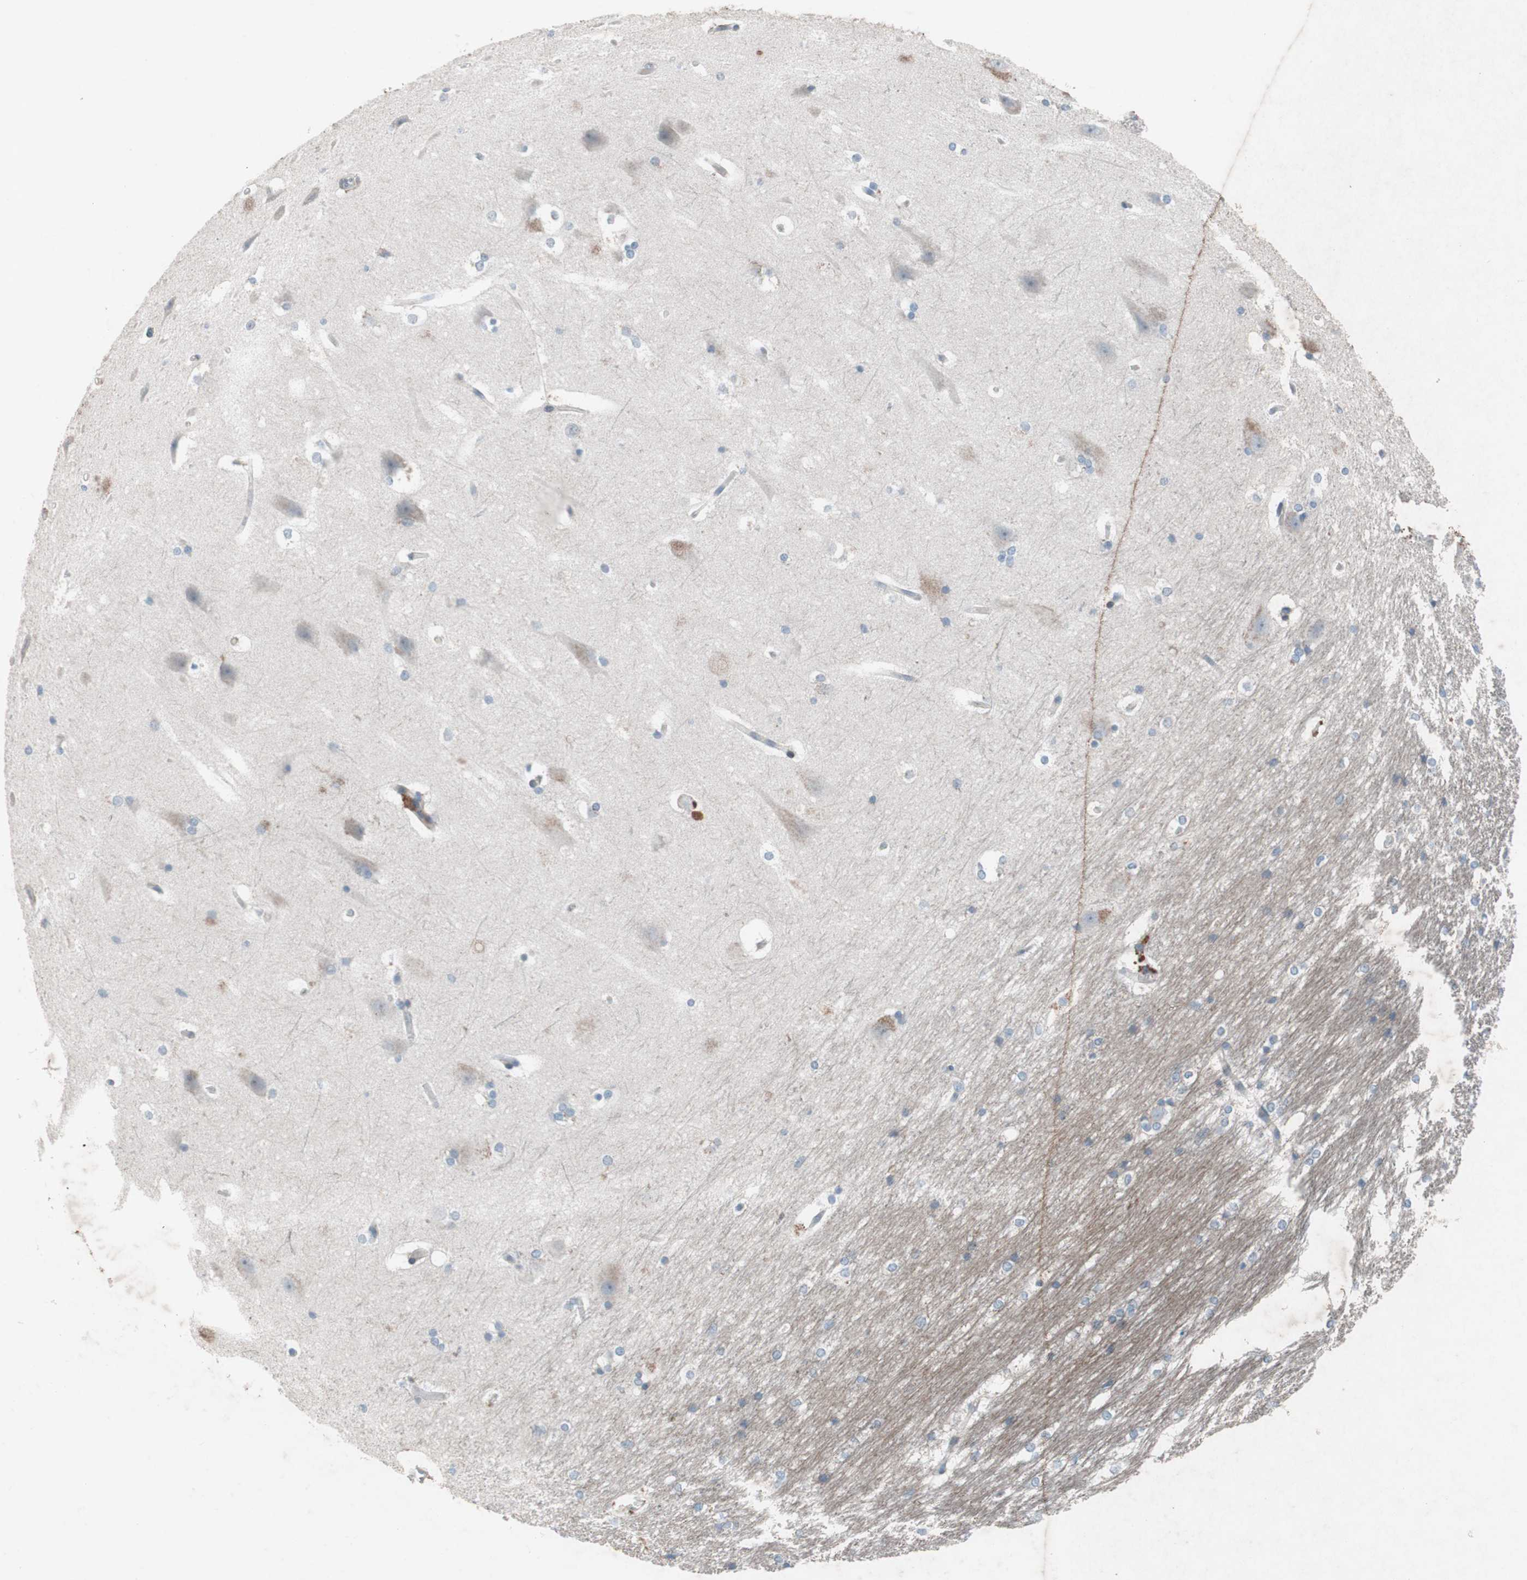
{"staining": {"intensity": "negative", "quantity": "none", "location": "none"}, "tissue": "hippocampus", "cell_type": "Glial cells", "image_type": "normal", "snomed": [{"axis": "morphology", "description": "Normal tissue, NOS"}, {"axis": "topography", "description": "Hippocampus"}], "caption": "A high-resolution micrograph shows immunohistochemistry staining of normal hippocampus, which demonstrates no significant positivity in glial cells. (DAB immunohistochemistry (IHC) visualized using brightfield microscopy, high magnification).", "gene": "GRB7", "patient": {"sex": "female", "age": 19}}